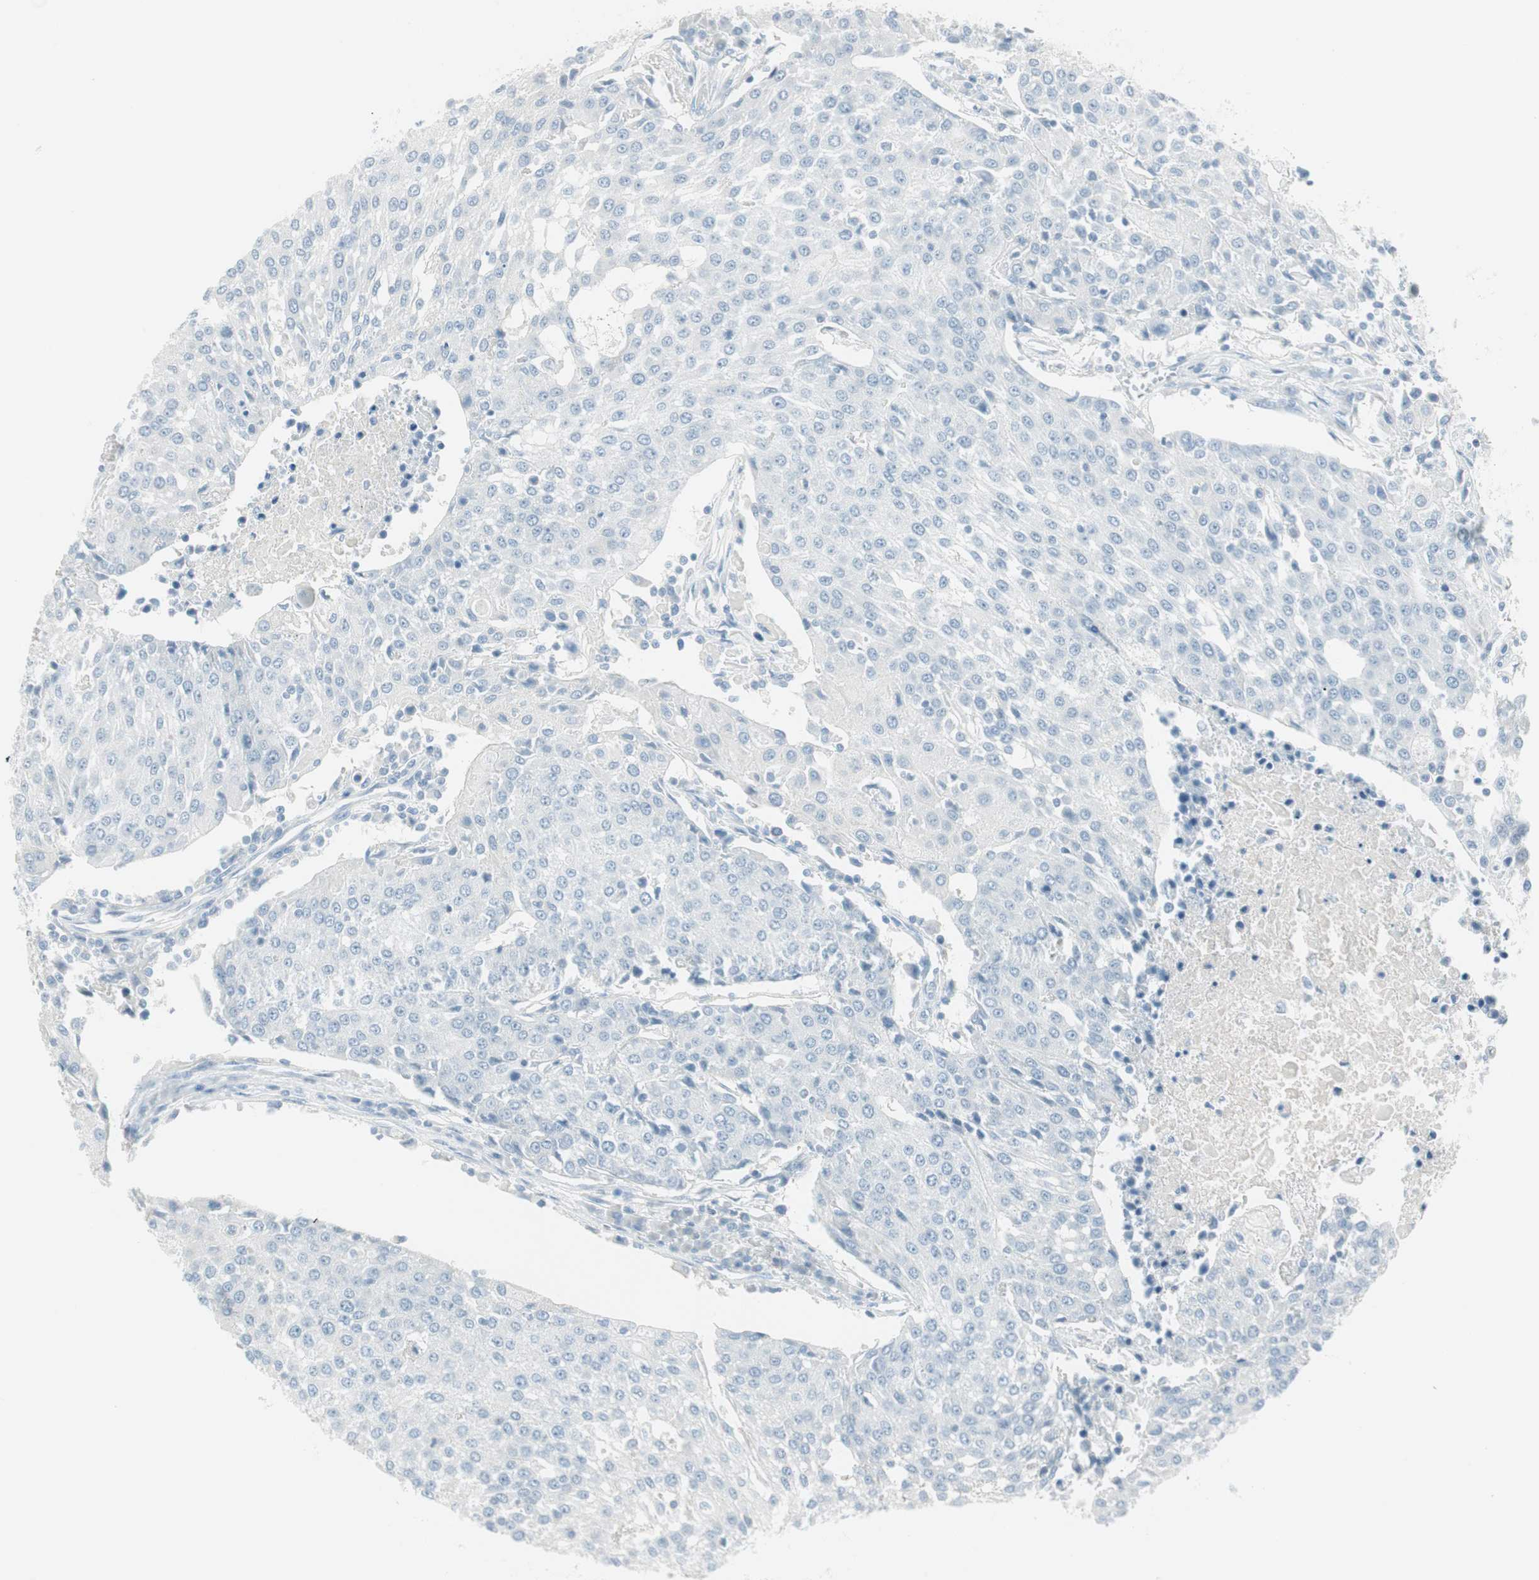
{"staining": {"intensity": "negative", "quantity": "none", "location": "none"}, "tissue": "urothelial cancer", "cell_type": "Tumor cells", "image_type": "cancer", "snomed": [{"axis": "morphology", "description": "Urothelial carcinoma, High grade"}, {"axis": "topography", "description": "Urinary bladder"}], "caption": "Immunohistochemistry of urothelial cancer exhibits no expression in tumor cells.", "gene": "ITLN2", "patient": {"sex": "female", "age": 85}}